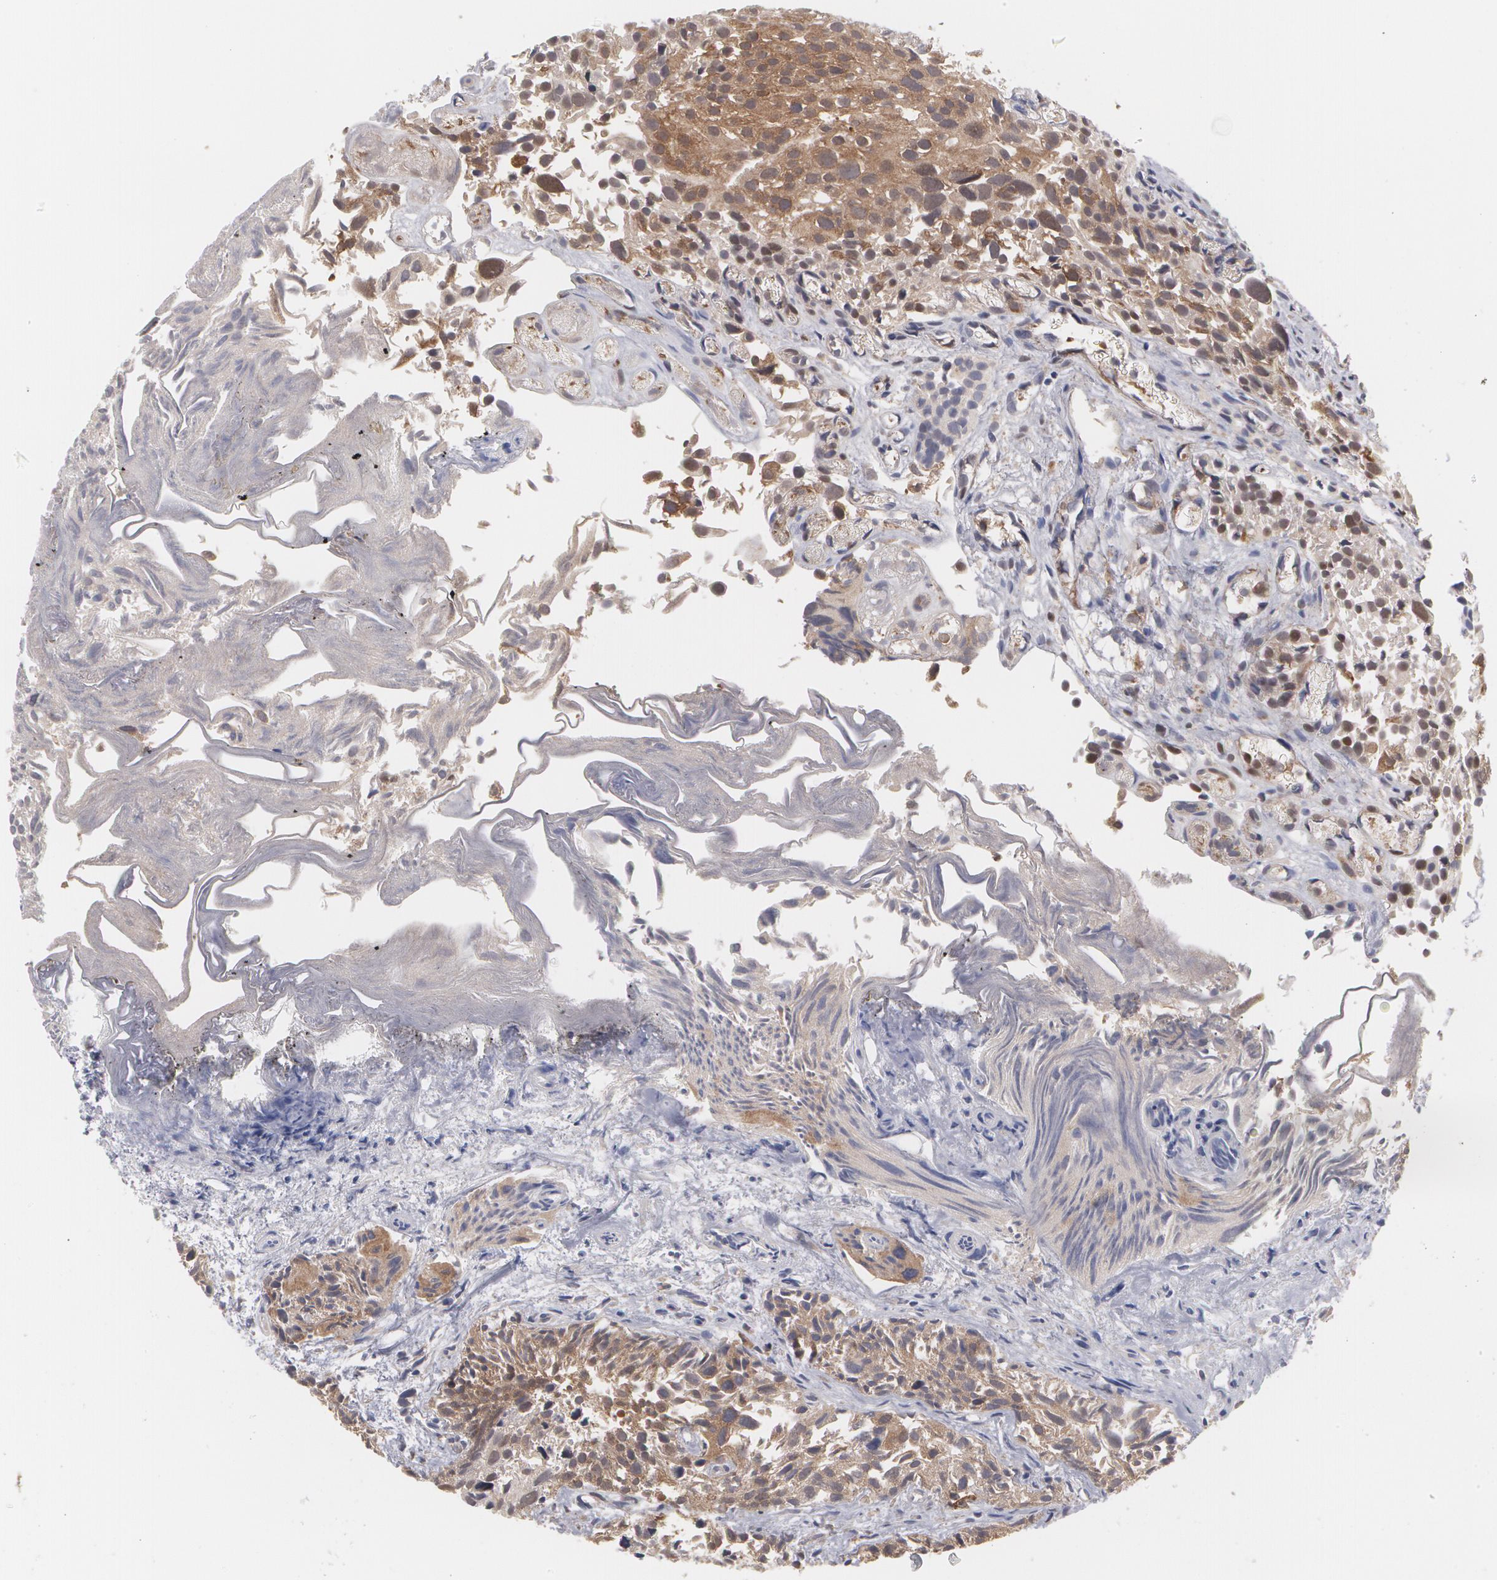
{"staining": {"intensity": "moderate", "quantity": ">75%", "location": "cytoplasmic/membranous"}, "tissue": "urothelial cancer", "cell_type": "Tumor cells", "image_type": "cancer", "snomed": [{"axis": "morphology", "description": "Urothelial carcinoma, High grade"}, {"axis": "topography", "description": "Urinary bladder"}], "caption": "This photomicrograph exhibits immunohistochemistry (IHC) staining of urothelial cancer, with medium moderate cytoplasmic/membranous positivity in about >75% of tumor cells.", "gene": "MTHFD1", "patient": {"sex": "female", "age": 78}}